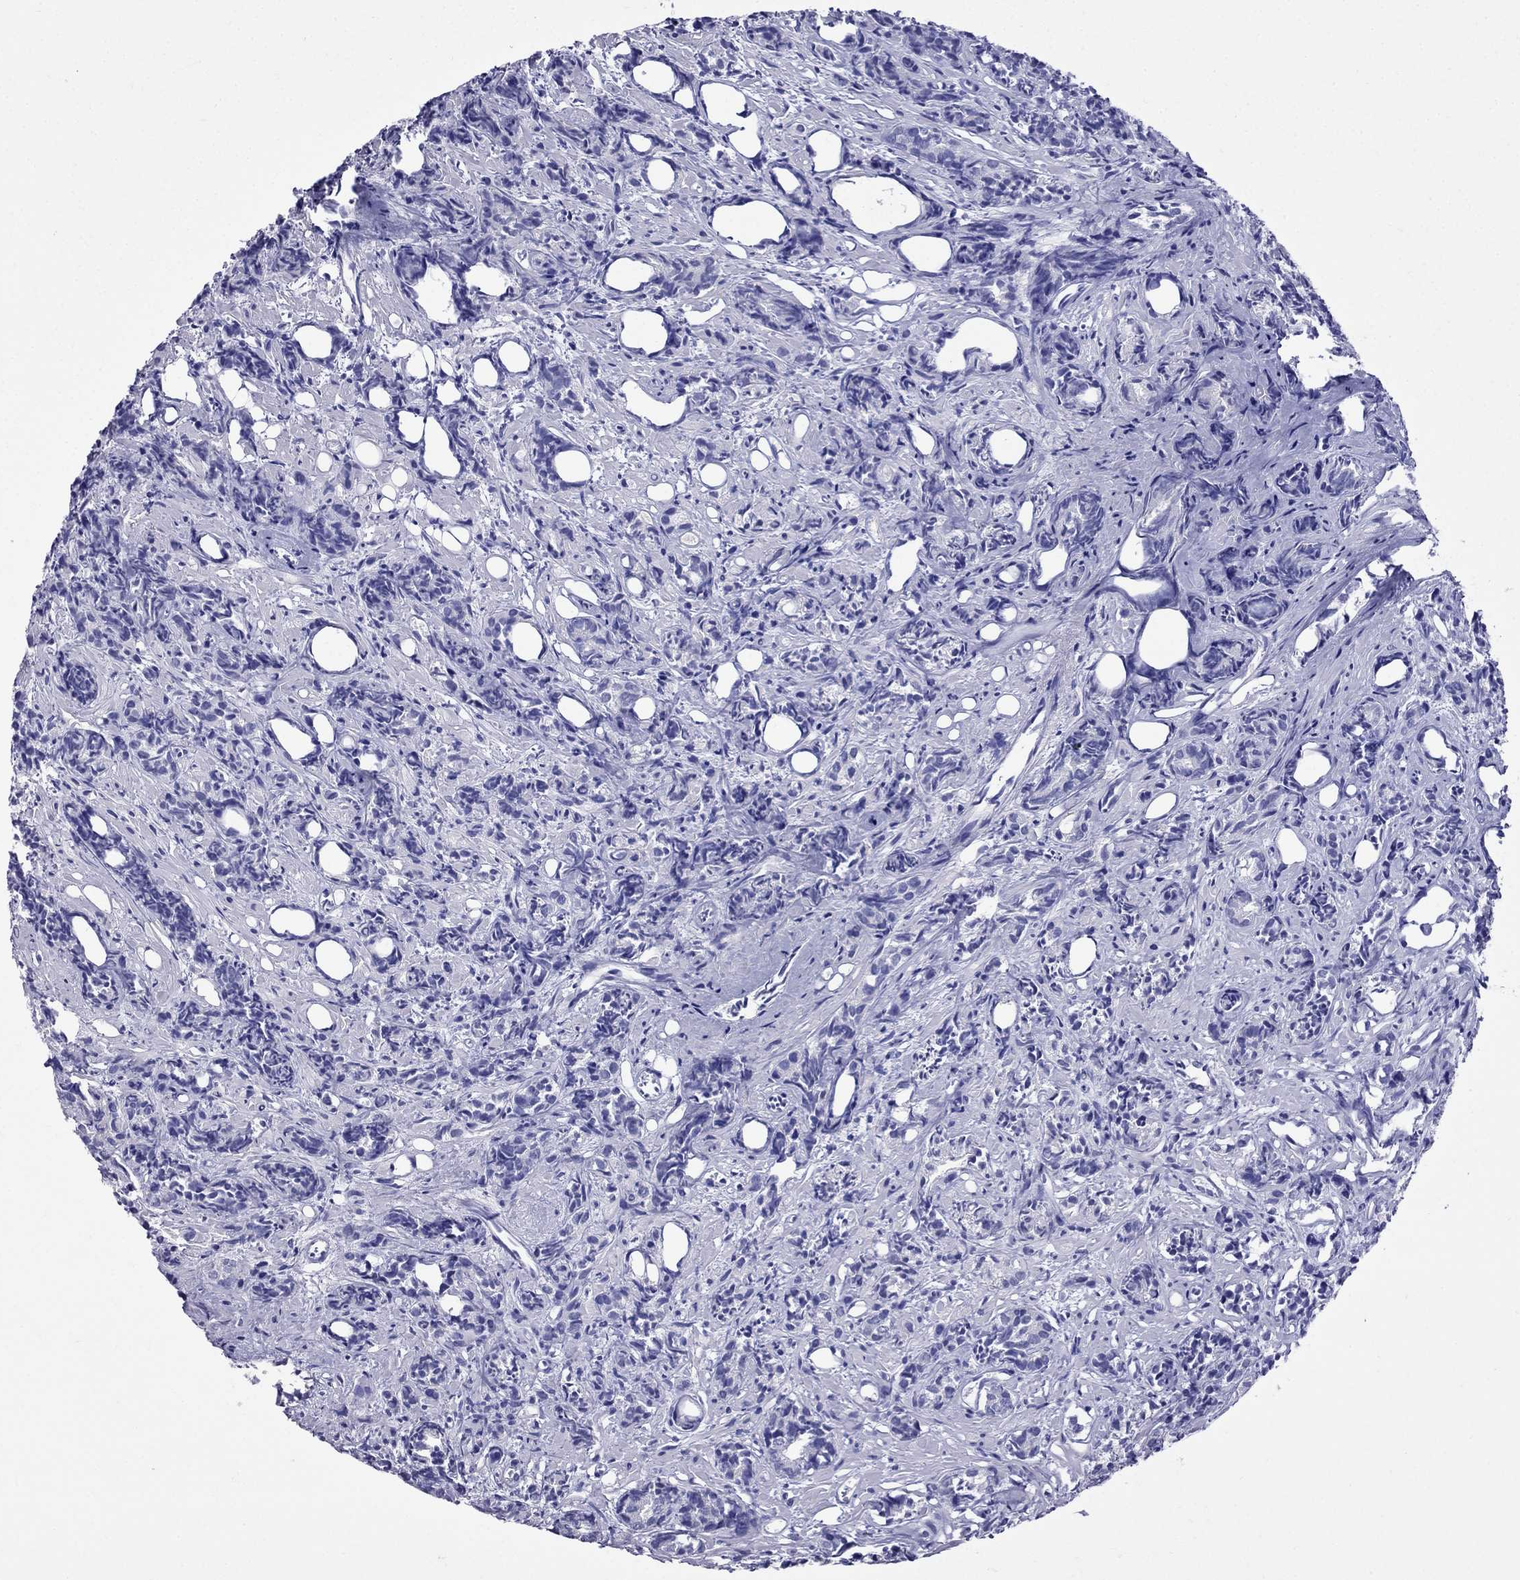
{"staining": {"intensity": "negative", "quantity": "none", "location": "none"}, "tissue": "prostate cancer", "cell_type": "Tumor cells", "image_type": "cancer", "snomed": [{"axis": "morphology", "description": "Adenocarcinoma, High grade"}, {"axis": "topography", "description": "Prostate"}], "caption": "A high-resolution micrograph shows IHC staining of prostate cancer, which displays no significant staining in tumor cells.", "gene": "OXCT2", "patient": {"sex": "male", "age": 84}}